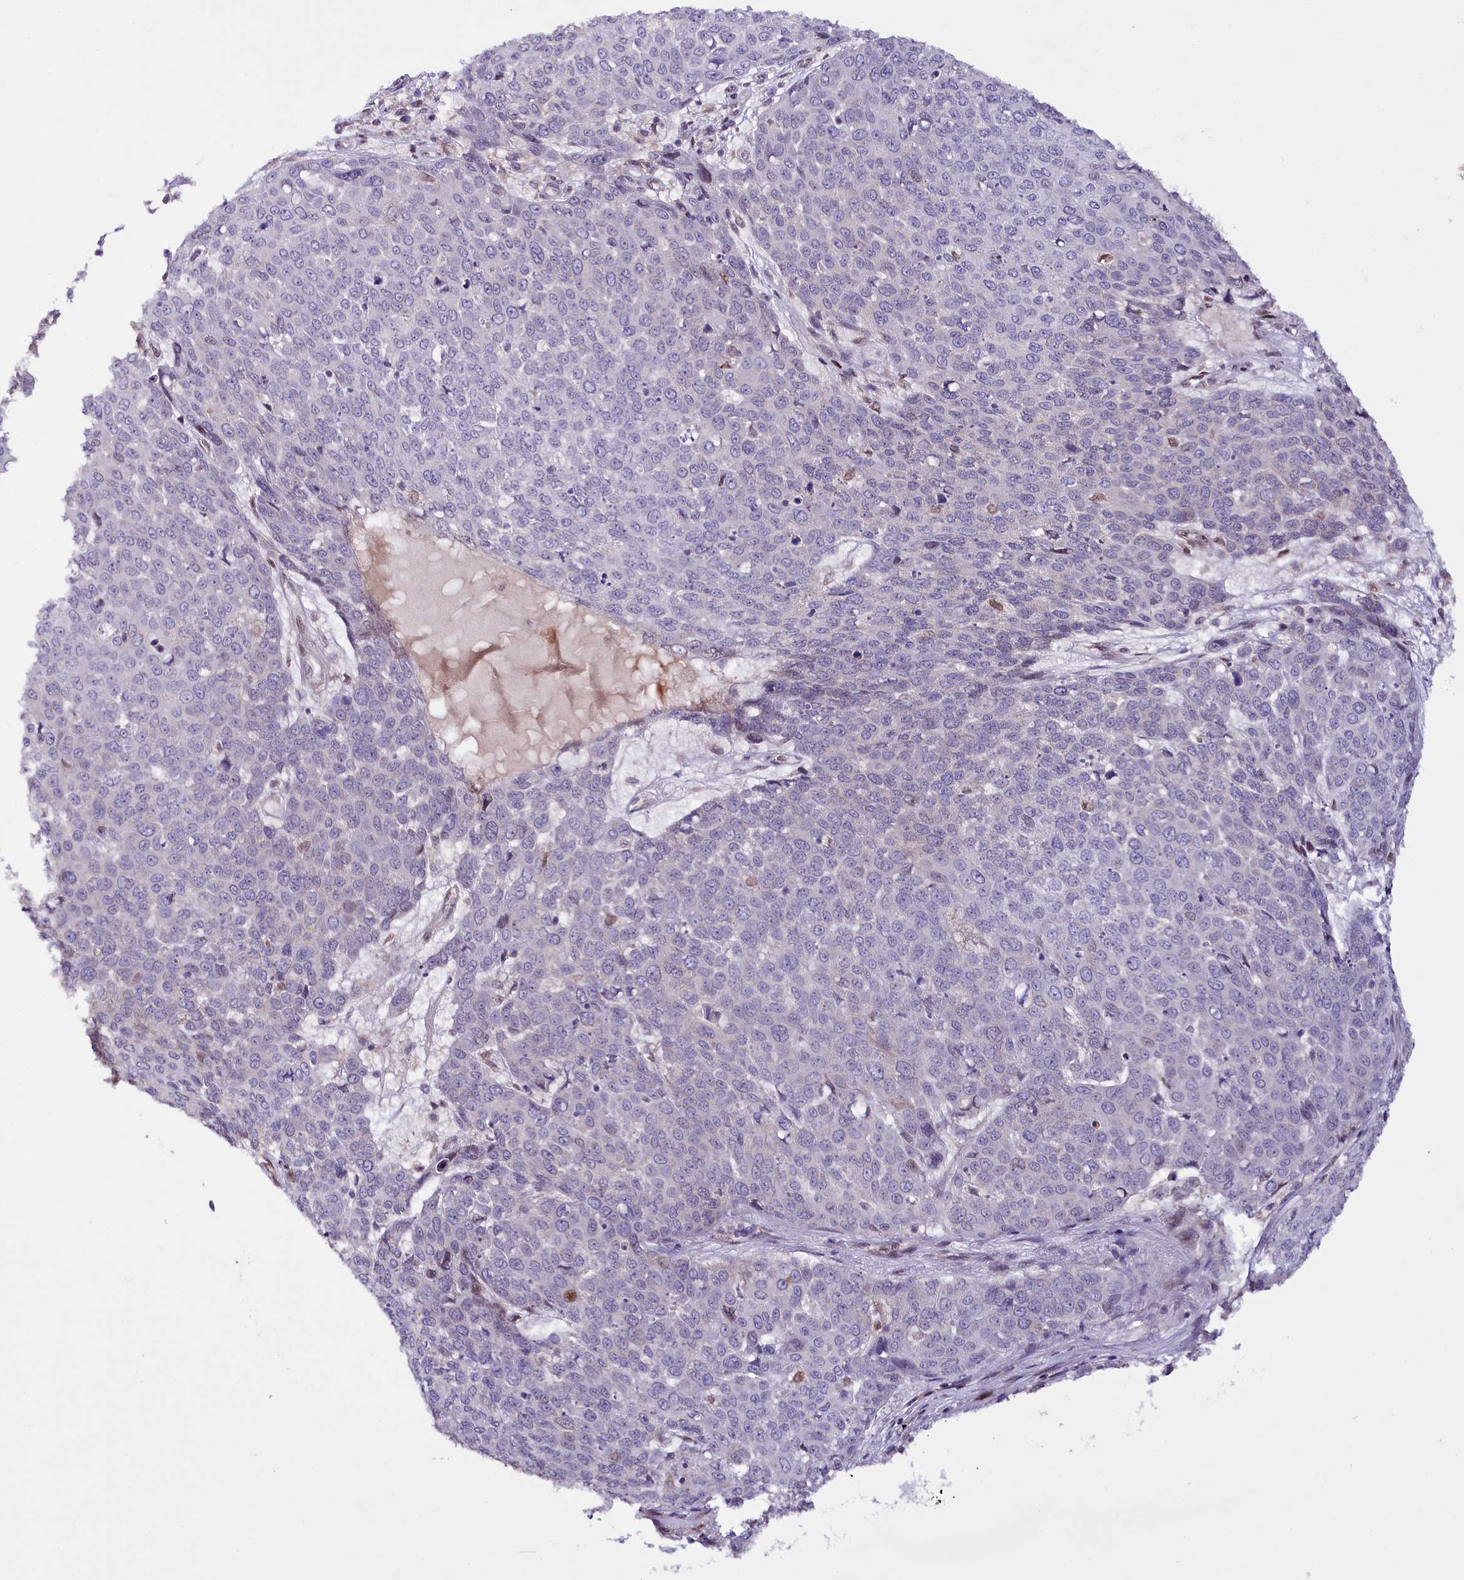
{"staining": {"intensity": "negative", "quantity": "none", "location": "none"}, "tissue": "skin cancer", "cell_type": "Tumor cells", "image_type": "cancer", "snomed": [{"axis": "morphology", "description": "Squamous cell carcinoma, NOS"}, {"axis": "topography", "description": "Skin"}], "caption": "IHC of human skin cancer (squamous cell carcinoma) shows no staining in tumor cells.", "gene": "ZNF226", "patient": {"sex": "male", "age": 71}}